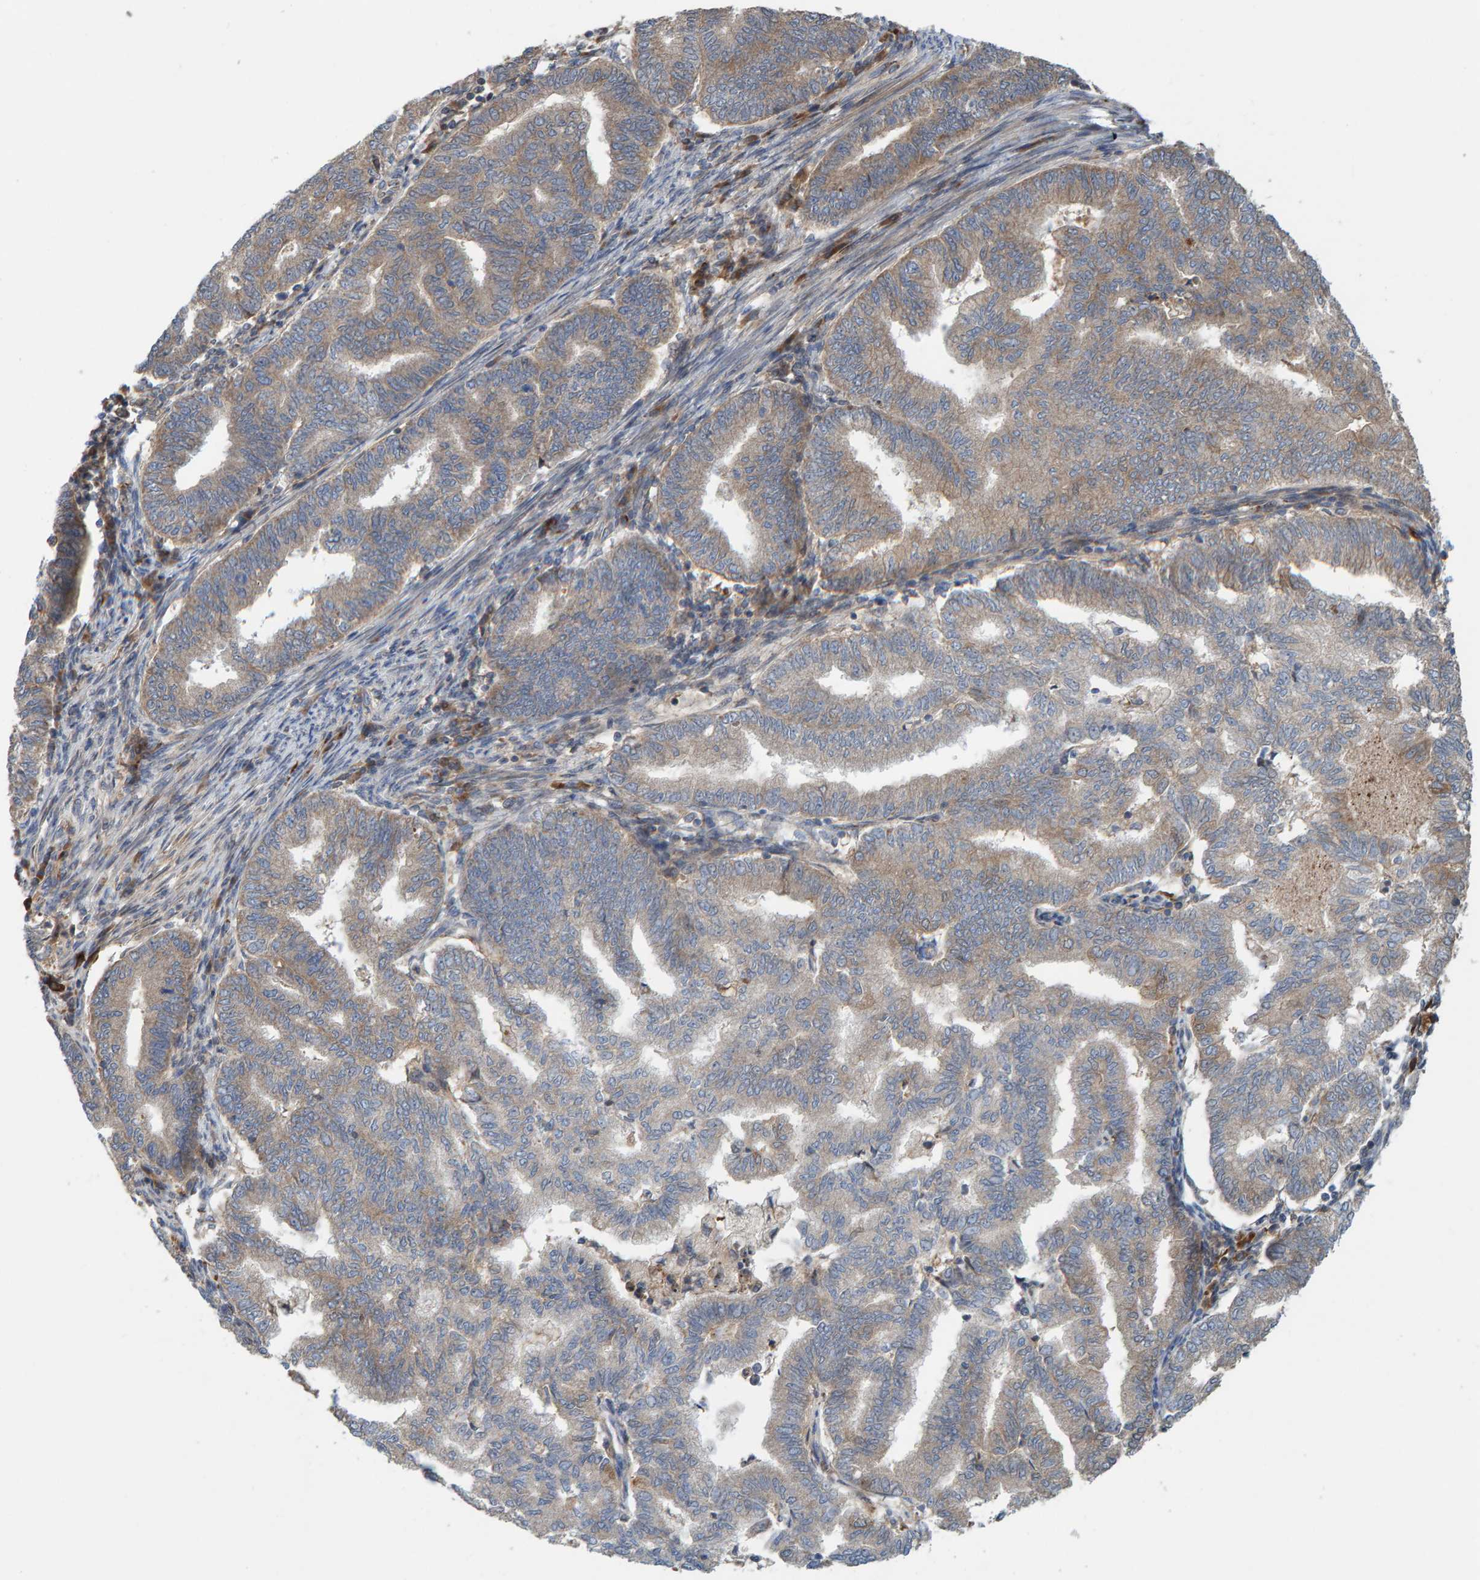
{"staining": {"intensity": "moderate", "quantity": "25%-75%", "location": "cytoplasmic/membranous"}, "tissue": "endometrial cancer", "cell_type": "Tumor cells", "image_type": "cancer", "snomed": [{"axis": "morphology", "description": "Polyp, NOS"}, {"axis": "morphology", "description": "Adenocarcinoma, NOS"}, {"axis": "morphology", "description": "Adenoma, NOS"}, {"axis": "topography", "description": "Endometrium"}], "caption": "This histopathology image displays endometrial adenocarcinoma stained with immunohistochemistry (IHC) to label a protein in brown. The cytoplasmic/membranous of tumor cells show moderate positivity for the protein. Nuclei are counter-stained blue.", "gene": "KIAA0753", "patient": {"sex": "female", "age": 79}}